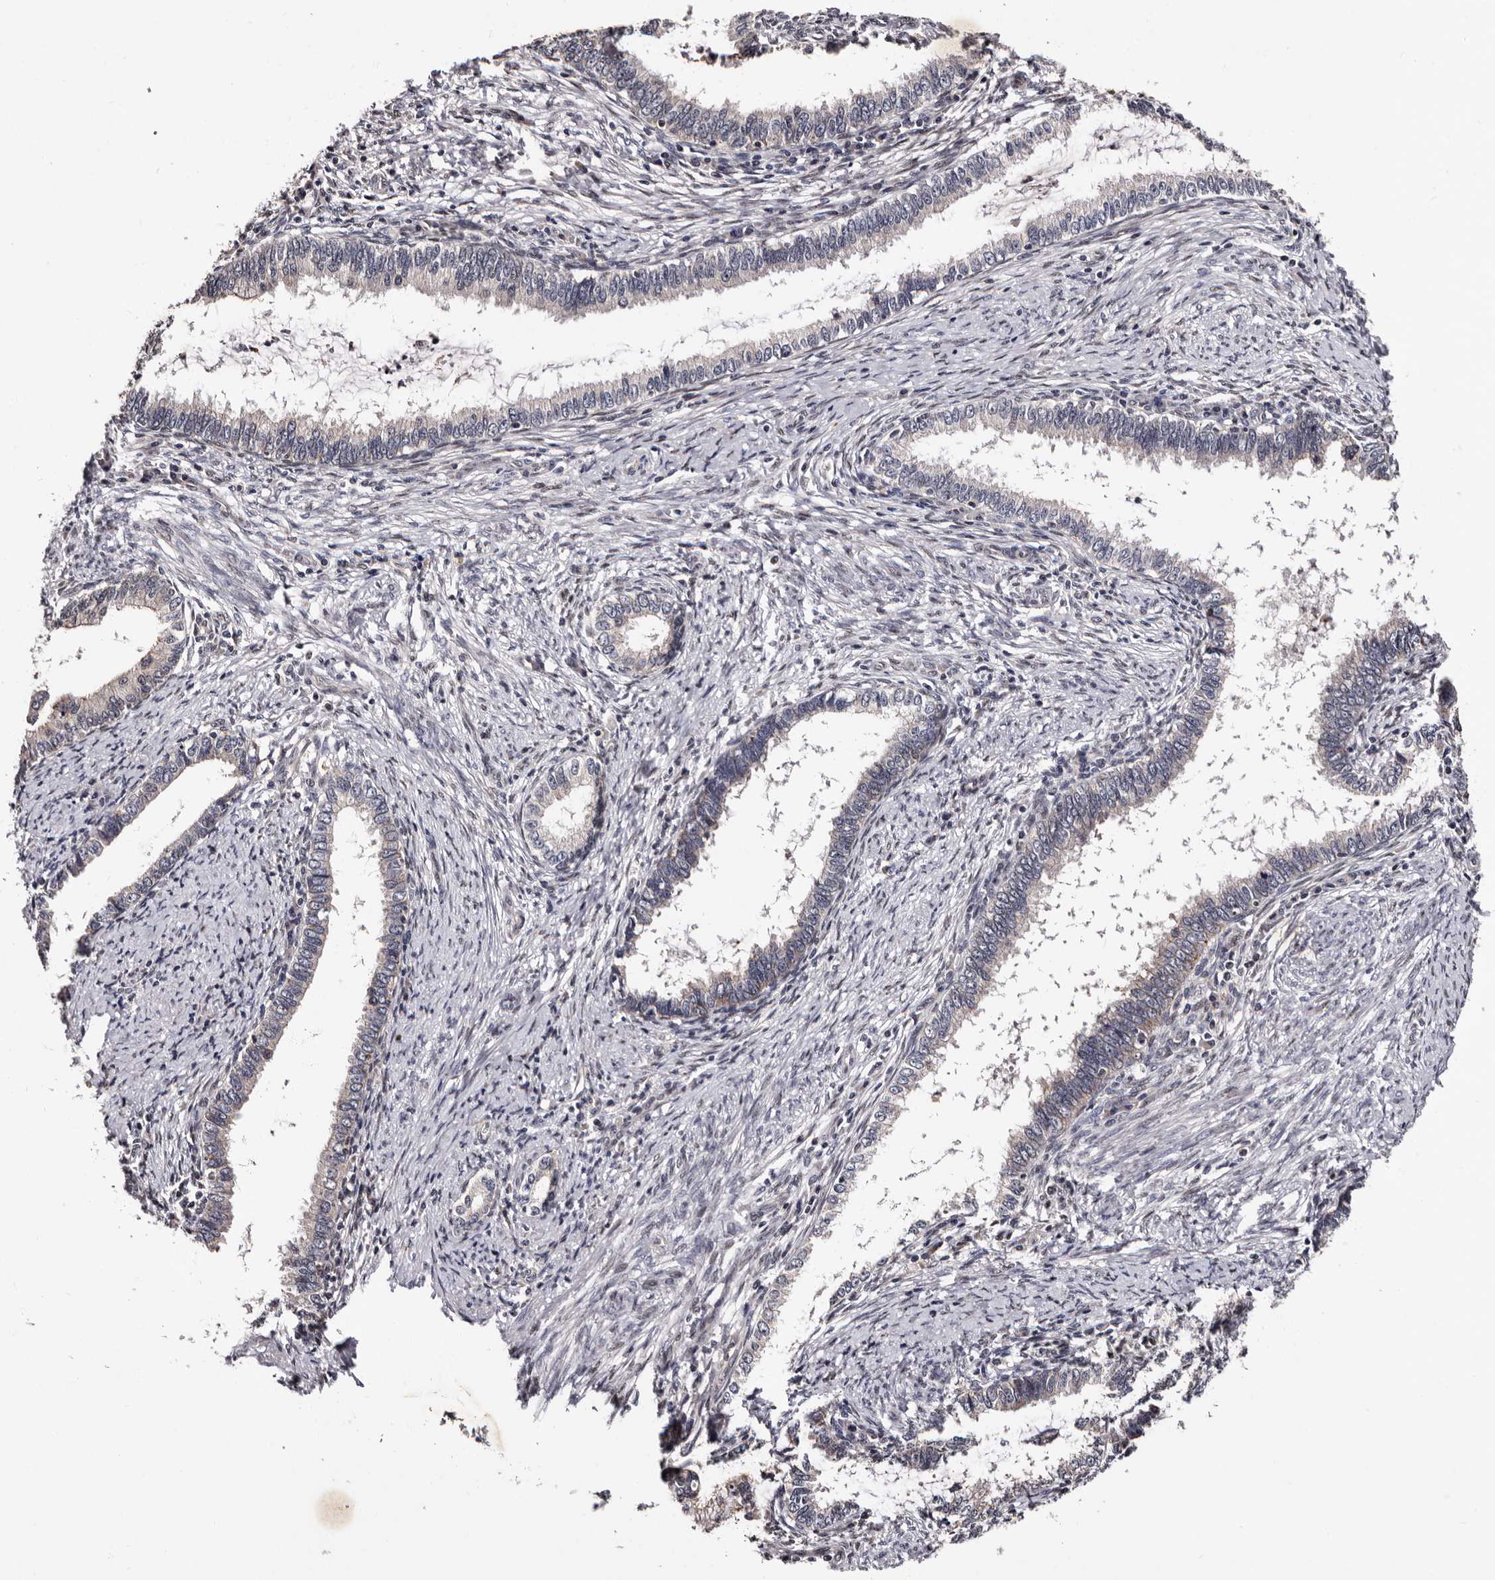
{"staining": {"intensity": "negative", "quantity": "none", "location": "none"}, "tissue": "cervical cancer", "cell_type": "Tumor cells", "image_type": "cancer", "snomed": [{"axis": "morphology", "description": "Adenocarcinoma, NOS"}, {"axis": "topography", "description": "Cervix"}], "caption": "An immunohistochemistry photomicrograph of adenocarcinoma (cervical) is shown. There is no staining in tumor cells of adenocarcinoma (cervical).", "gene": "GLRX3", "patient": {"sex": "female", "age": 36}}